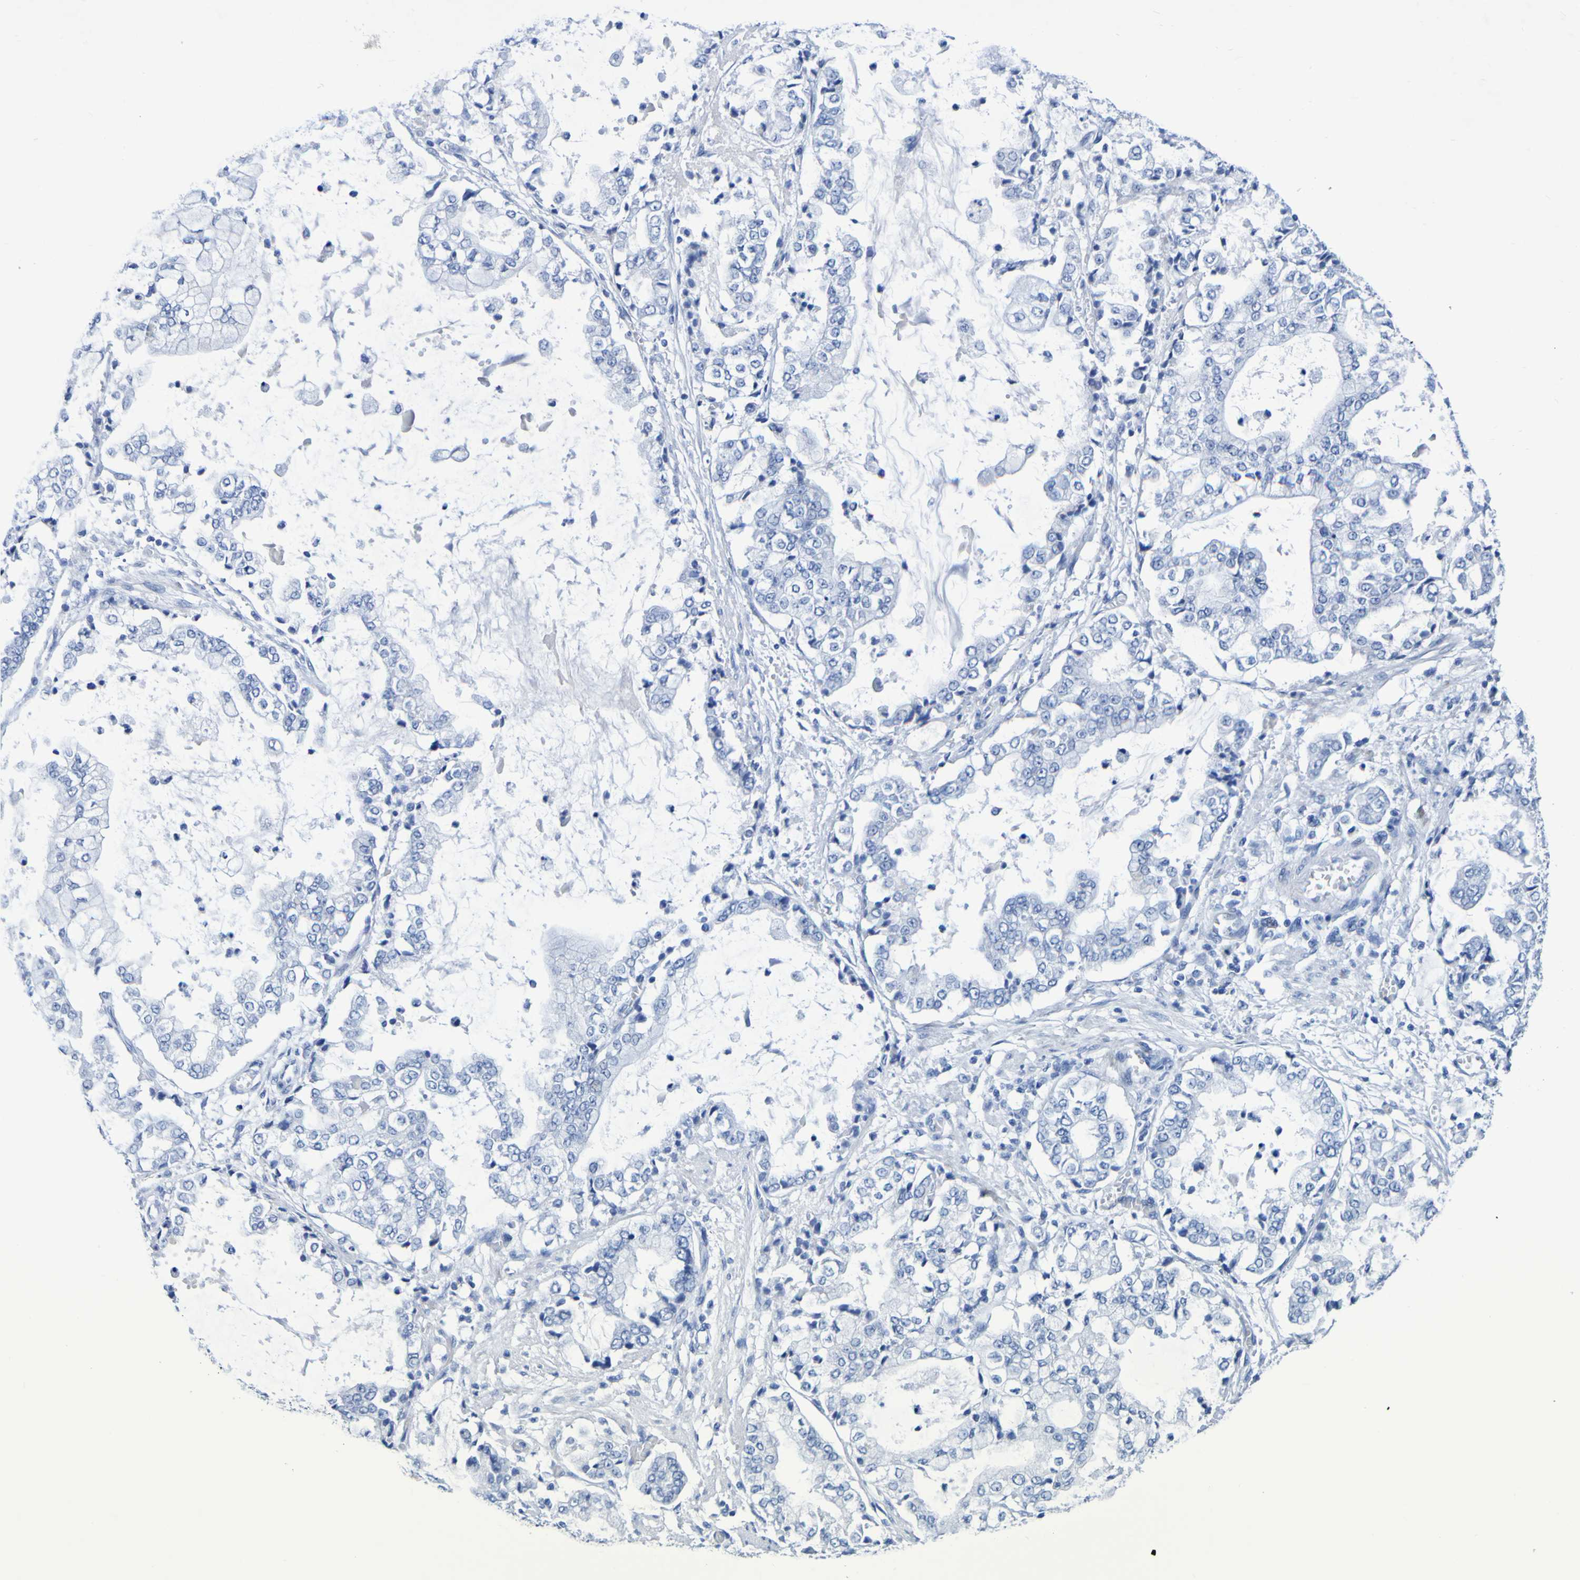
{"staining": {"intensity": "negative", "quantity": "none", "location": "none"}, "tissue": "stomach cancer", "cell_type": "Tumor cells", "image_type": "cancer", "snomed": [{"axis": "morphology", "description": "Adenocarcinoma, NOS"}, {"axis": "topography", "description": "Stomach"}], "caption": "High power microscopy image of an immunohistochemistry (IHC) image of stomach cancer (adenocarcinoma), revealing no significant expression in tumor cells.", "gene": "DPEP1", "patient": {"sex": "male", "age": 76}}